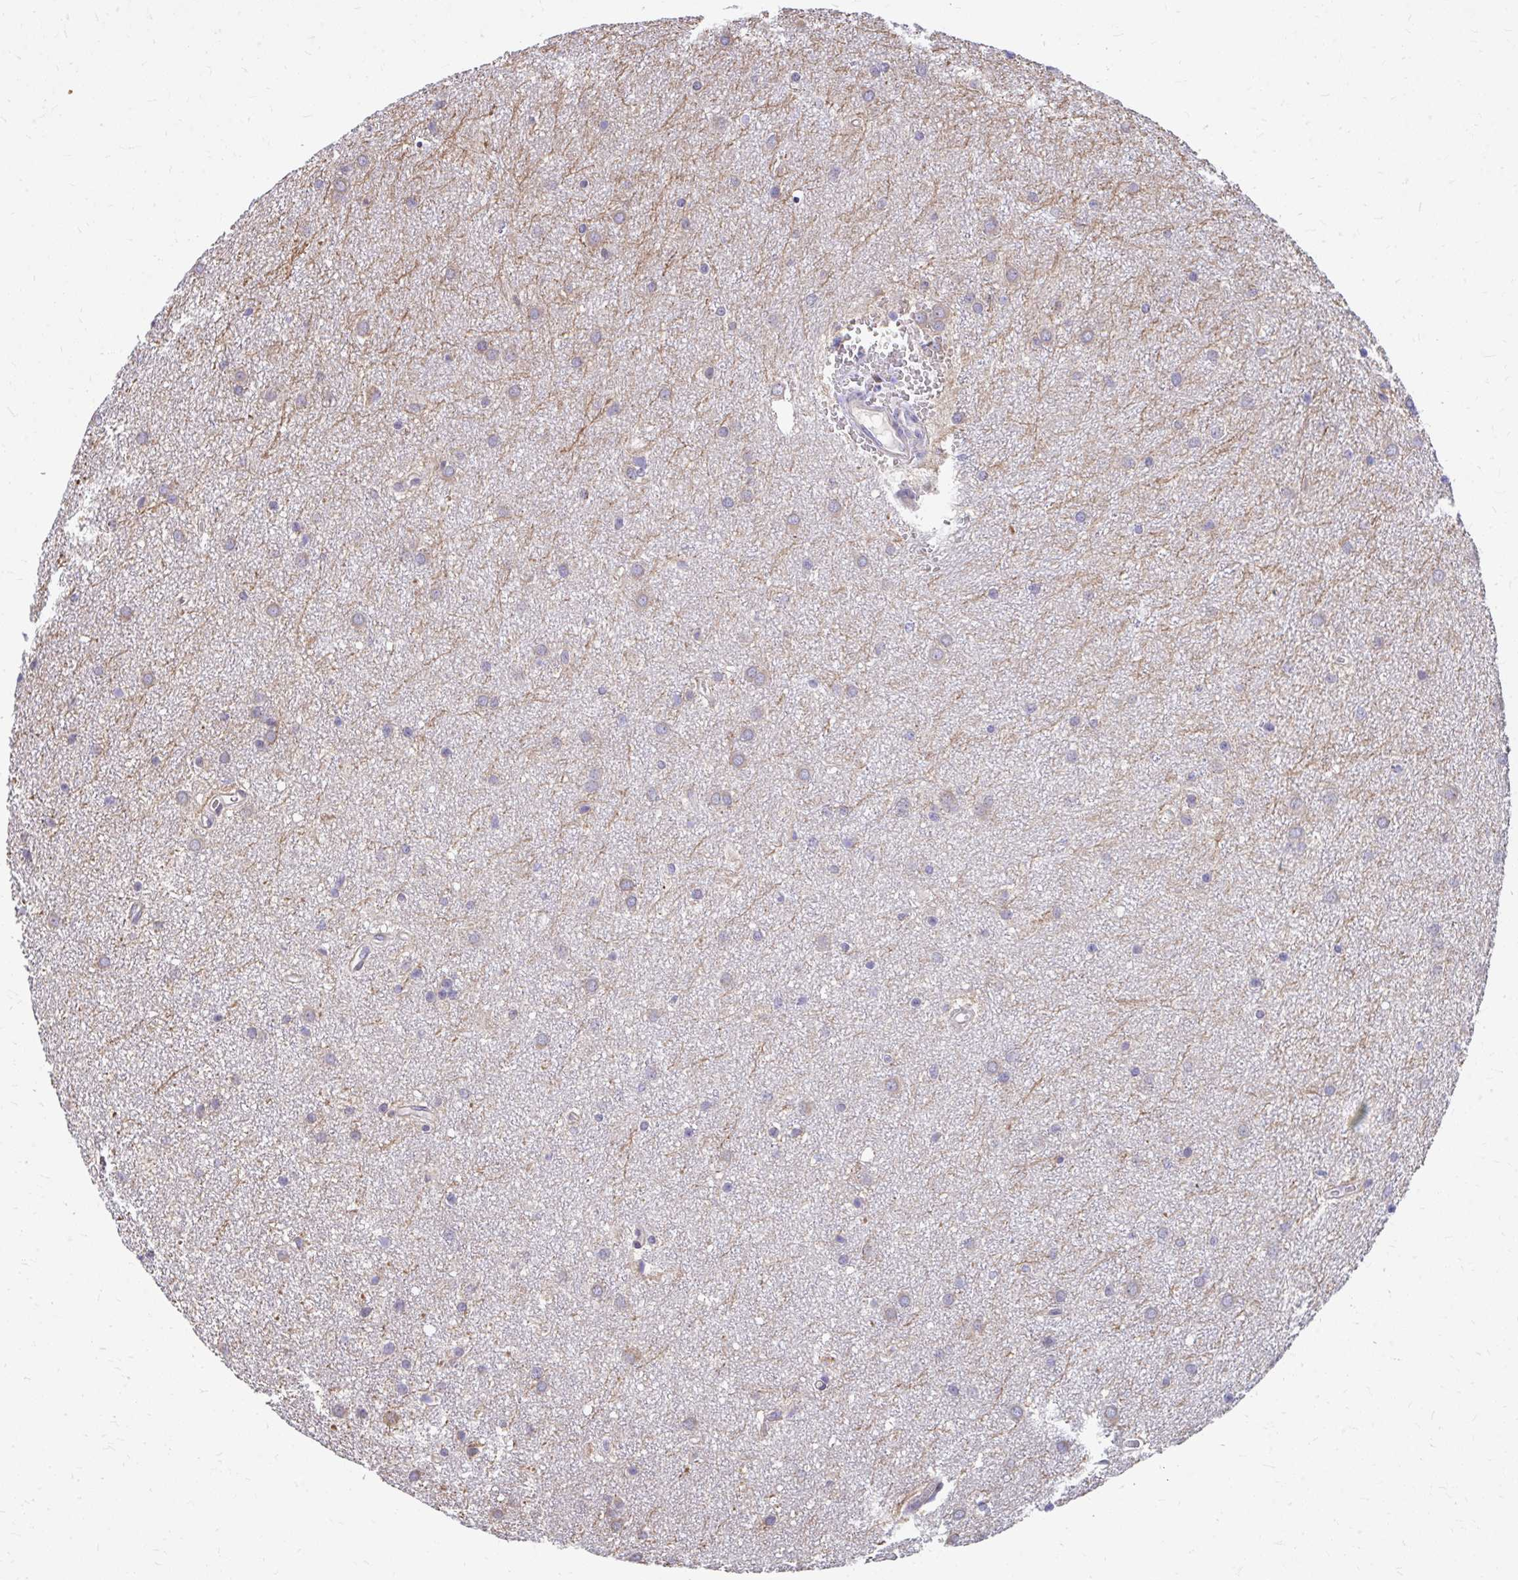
{"staining": {"intensity": "weak", "quantity": "25%-75%", "location": "cytoplasmic/membranous"}, "tissue": "glioma", "cell_type": "Tumor cells", "image_type": "cancer", "snomed": [{"axis": "morphology", "description": "Glioma, malignant, Low grade"}, {"axis": "topography", "description": "Cerebellum"}], "caption": "A high-resolution photomicrograph shows immunohistochemistry (IHC) staining of glioma, which exhibits weak cytoplasmic/membranous positivity in approximately 25%-75% of tumor cells. The staining was performed using DAB (3,3'-diaminobenzidine), with brown indicating positive protein expression. Nuclei are stained blue with hematoxylin.", "gene": "ZNF778", "patient": {"sex": "female", "age": 5}}